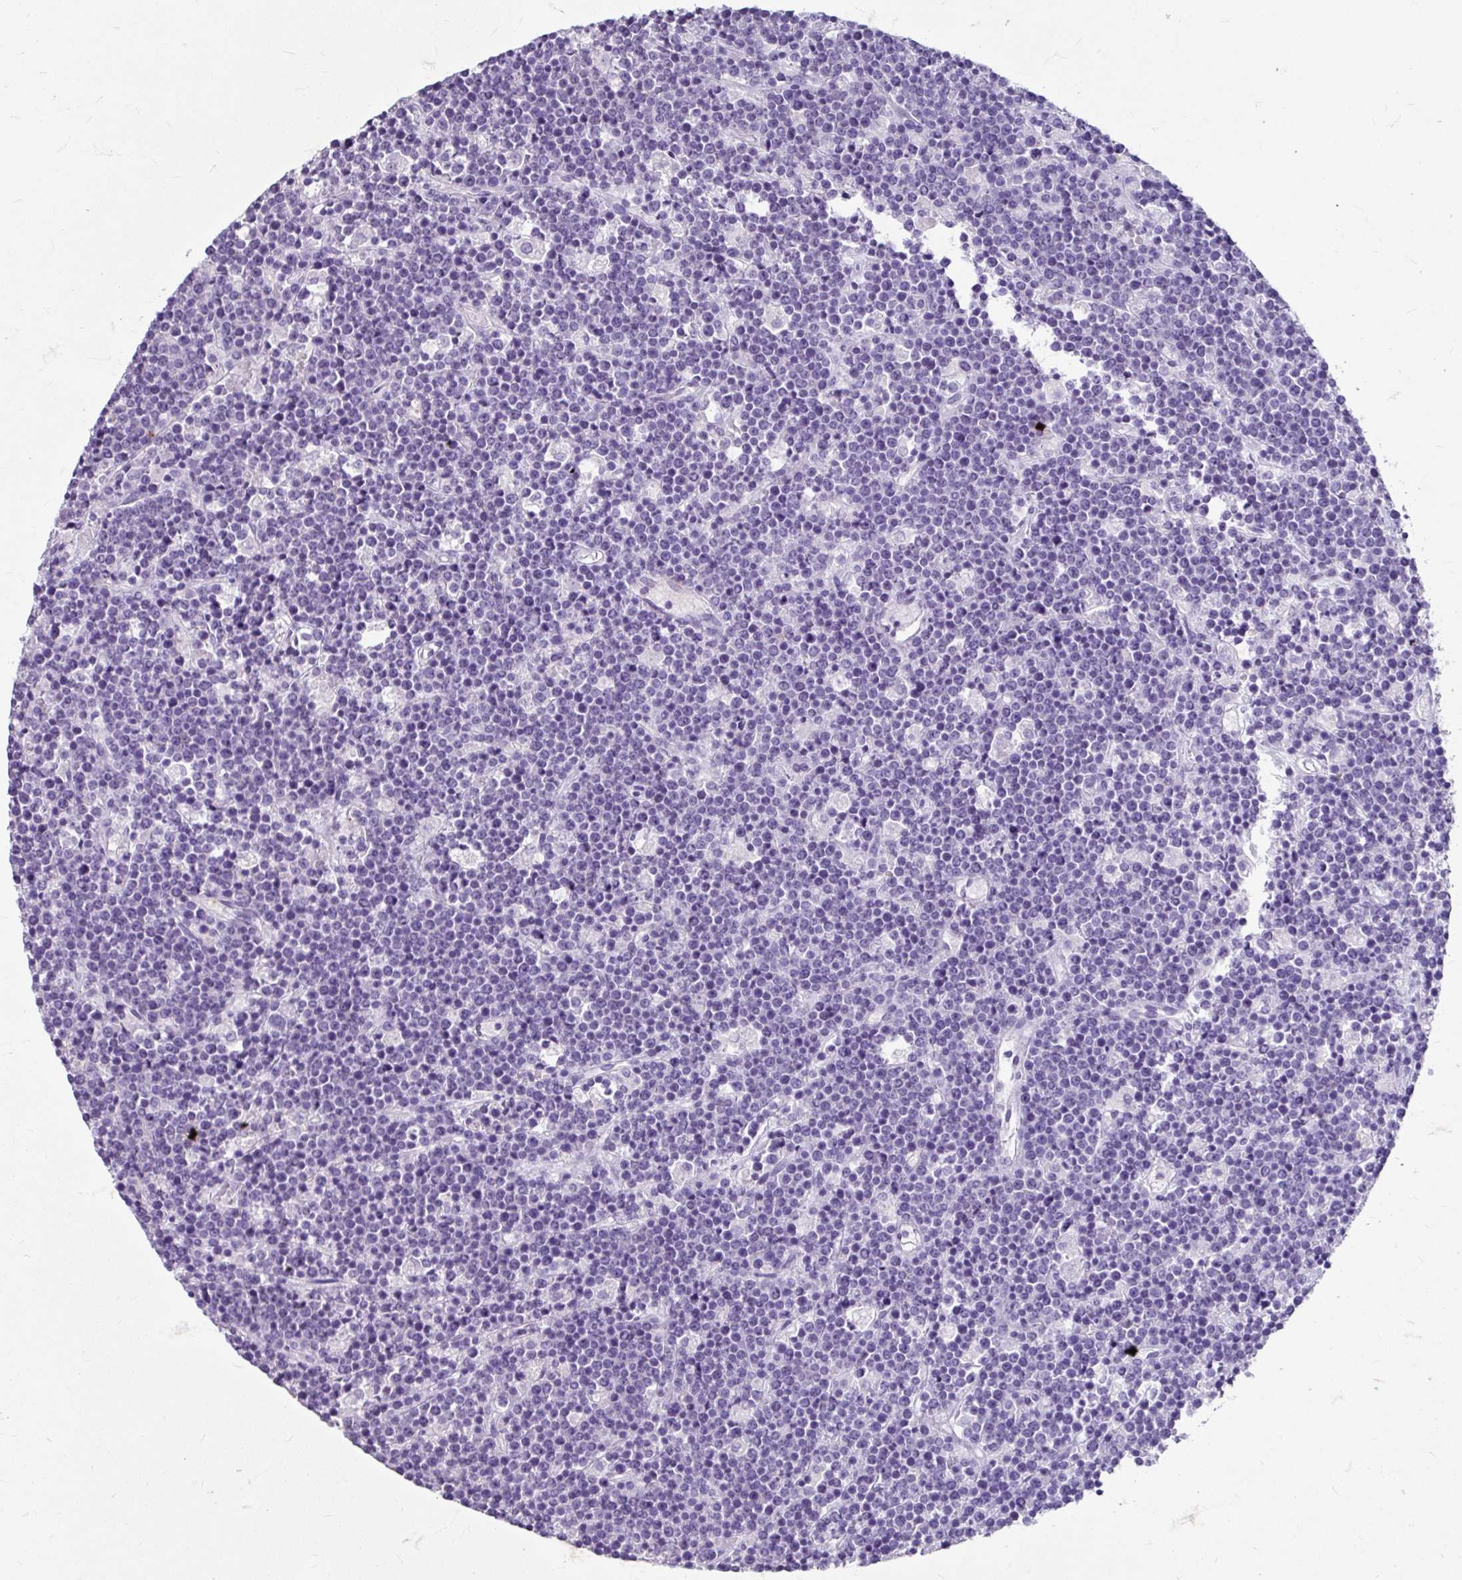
{"staining": {"intensity": "negative", "quantity": "none", "location": "none"}, "tissue": "lymphoma", "cell_type": "Tumor cells", "image_type": "cancer", "snomed": [{"axis": "morphology", "description": "Malignant lymphoma, non-Hodgkin's type, High grade"}, {"axis": "topography", "description": "Ovary"}], "caption": "This histopathology image is of high-grade malignant lymphoma, non-Hodgkin's type stained with immunohistochemistry to label a protein in brown with the nuclei are counter-stained blue. There is no positivity in tumor cells.", "gene": "ANKRD1", "patient": {"sex": "female", "age": 56}}